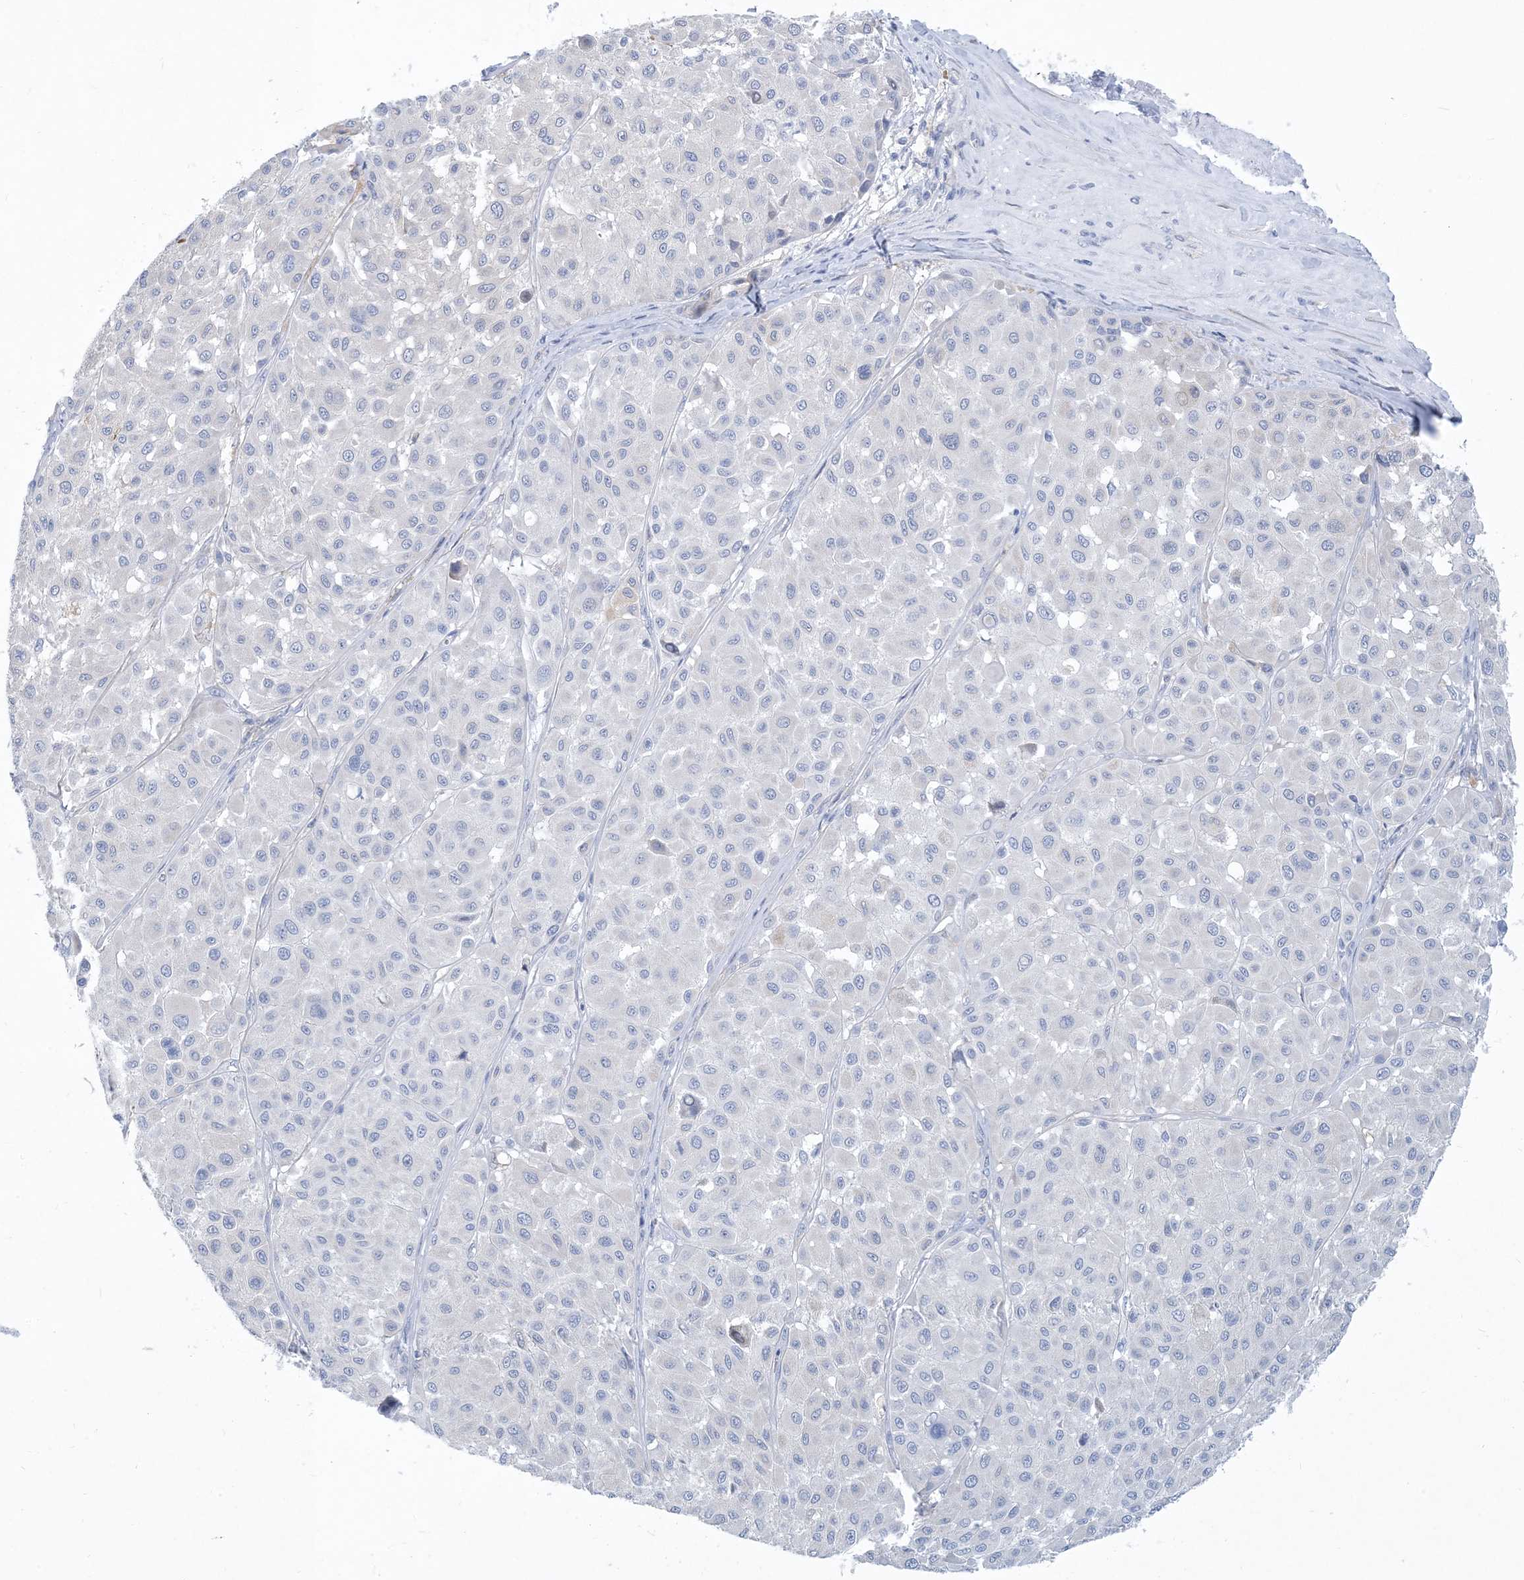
{"staining": {"intensity": "negative", "quantity": "none", "location": "none"}, "tissue": "melanoma", "cell_type": "Tumor cells", "image_type": "cancer", "snomed": [{"axis": "morphology", "description": "Malignant melanoma, Metastatic site"}, {"axis": "topography", "description": "Soft tissue"}], "caption": "This is a photomicrograph of IHC staining of melanoma, which shows no positivity in tumor cells.", "gene": "MOXD1", "patient": {"sex": "male", "age": 41}}